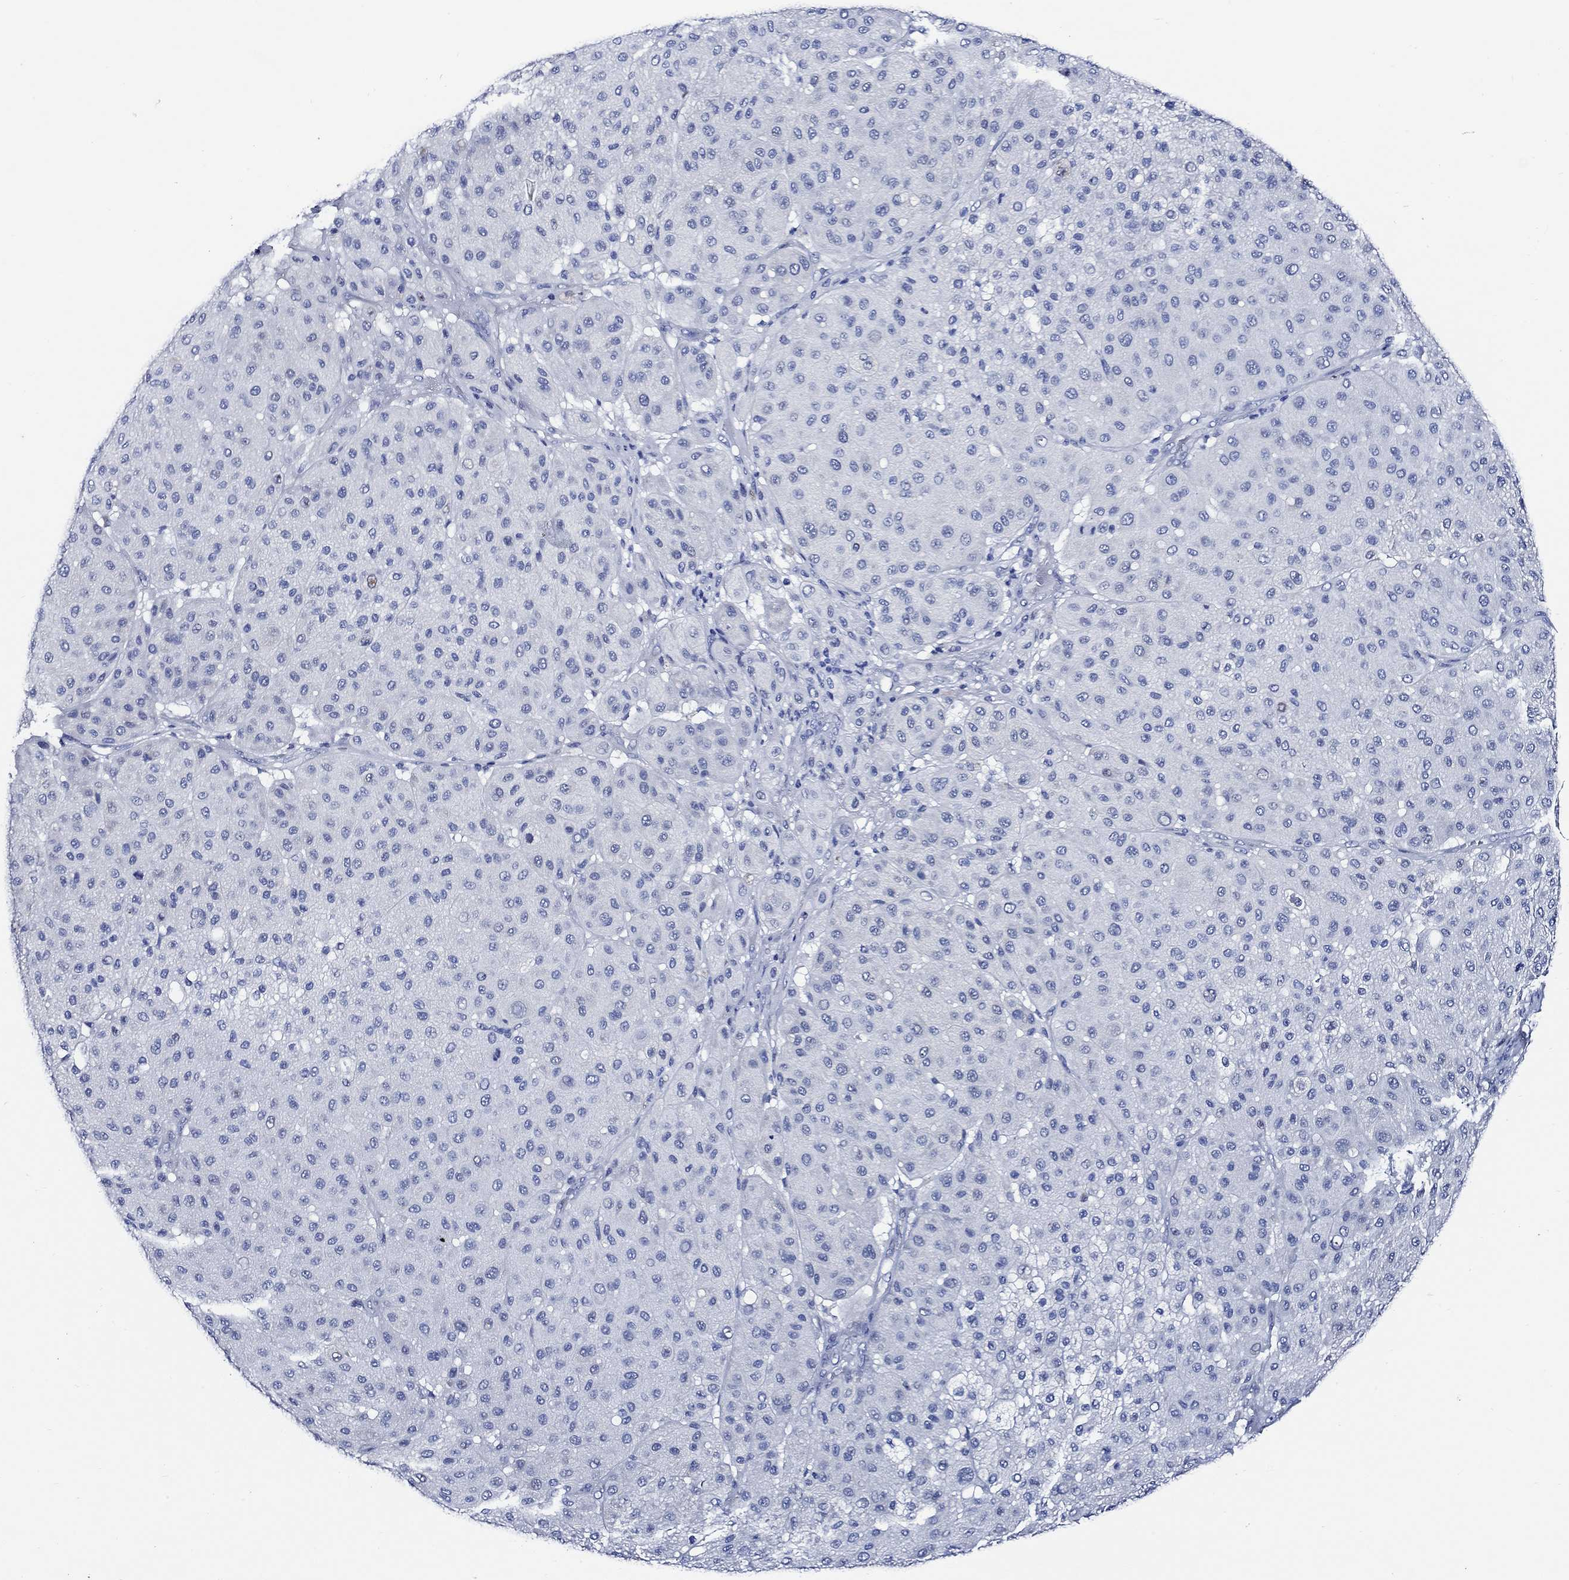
{"staining": {"intensity": "negative", "quantity": "none", "location": "none"}, "tissue": "melanoma", "cell_type": "Tumor cells", "image_type": "cancer", "snomed": [{"axis": "morphology", "description": "Malignant melanoma, Metastatic site"}, {"axis": "topography", "description": "Smooth muscle"}], "caption": "The immunohistochemistry photomicrograph has no significant staining in tumor cells of melanoma tissue.", "gene": "WDR62", "patient": {"sex": "male", "age": 41}}